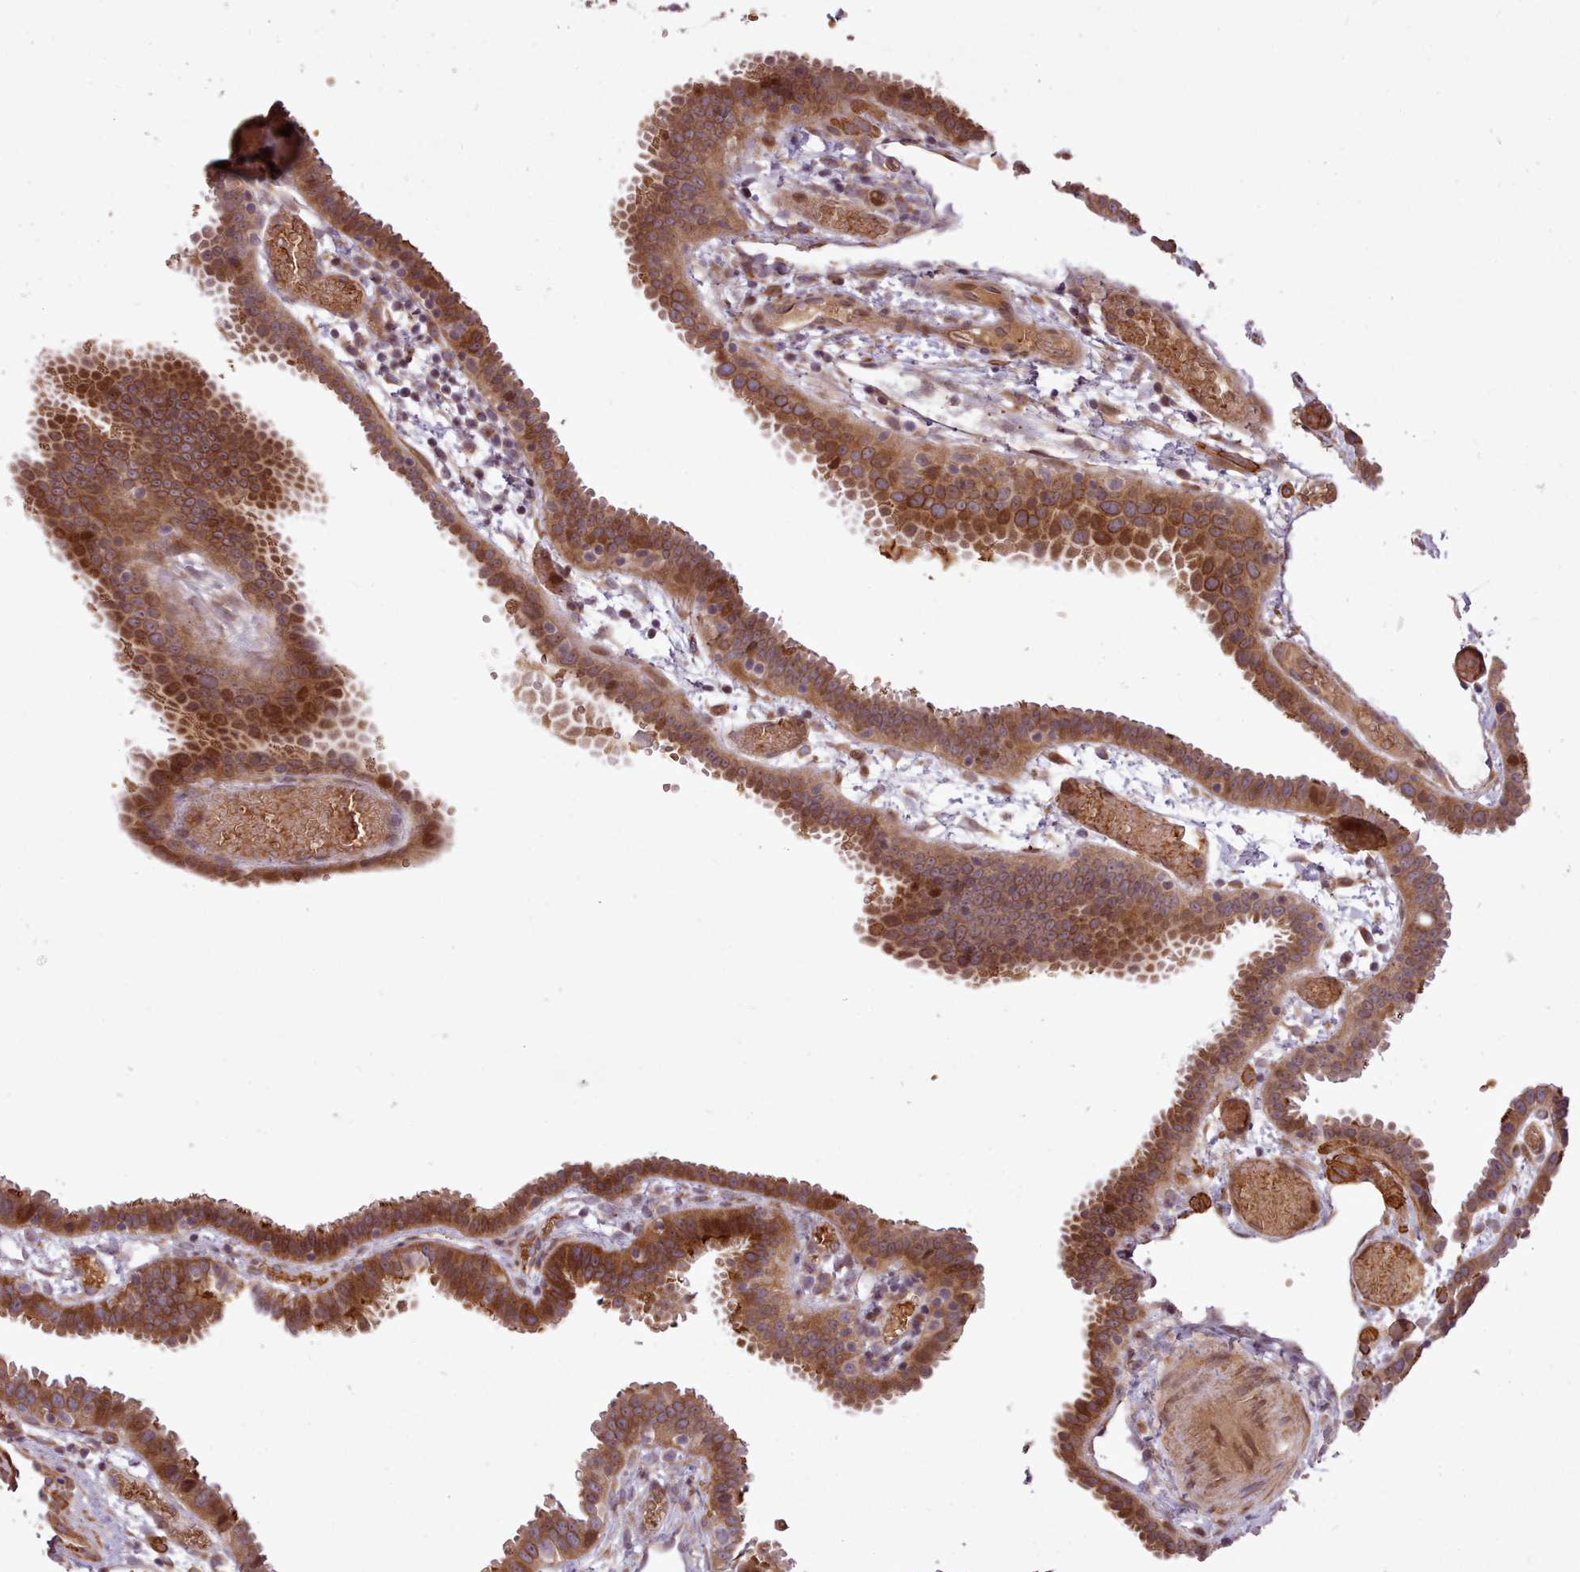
{"staining": {"intensity": "strong", "quantity": ">75%", "location": "cytoplasmic/membranous"}, "tissue": "fallopian tube", "cell_type": "Glandular cells", "image_type": "normal", "snomed": [{"axis": "morphology", "description": "Normal tissue, NOS"}, {"axis": "topography", "description": "Fallopian tube"}], "caption": "Immunohistochemical staining of unremarkable human fallopian tube displays >75% levels of strong cytoplasmic/membranous protein positivity in about >75% of glandular cells.", "gene": "CABP1", "patient": {"sex": "female", "age": 37}}